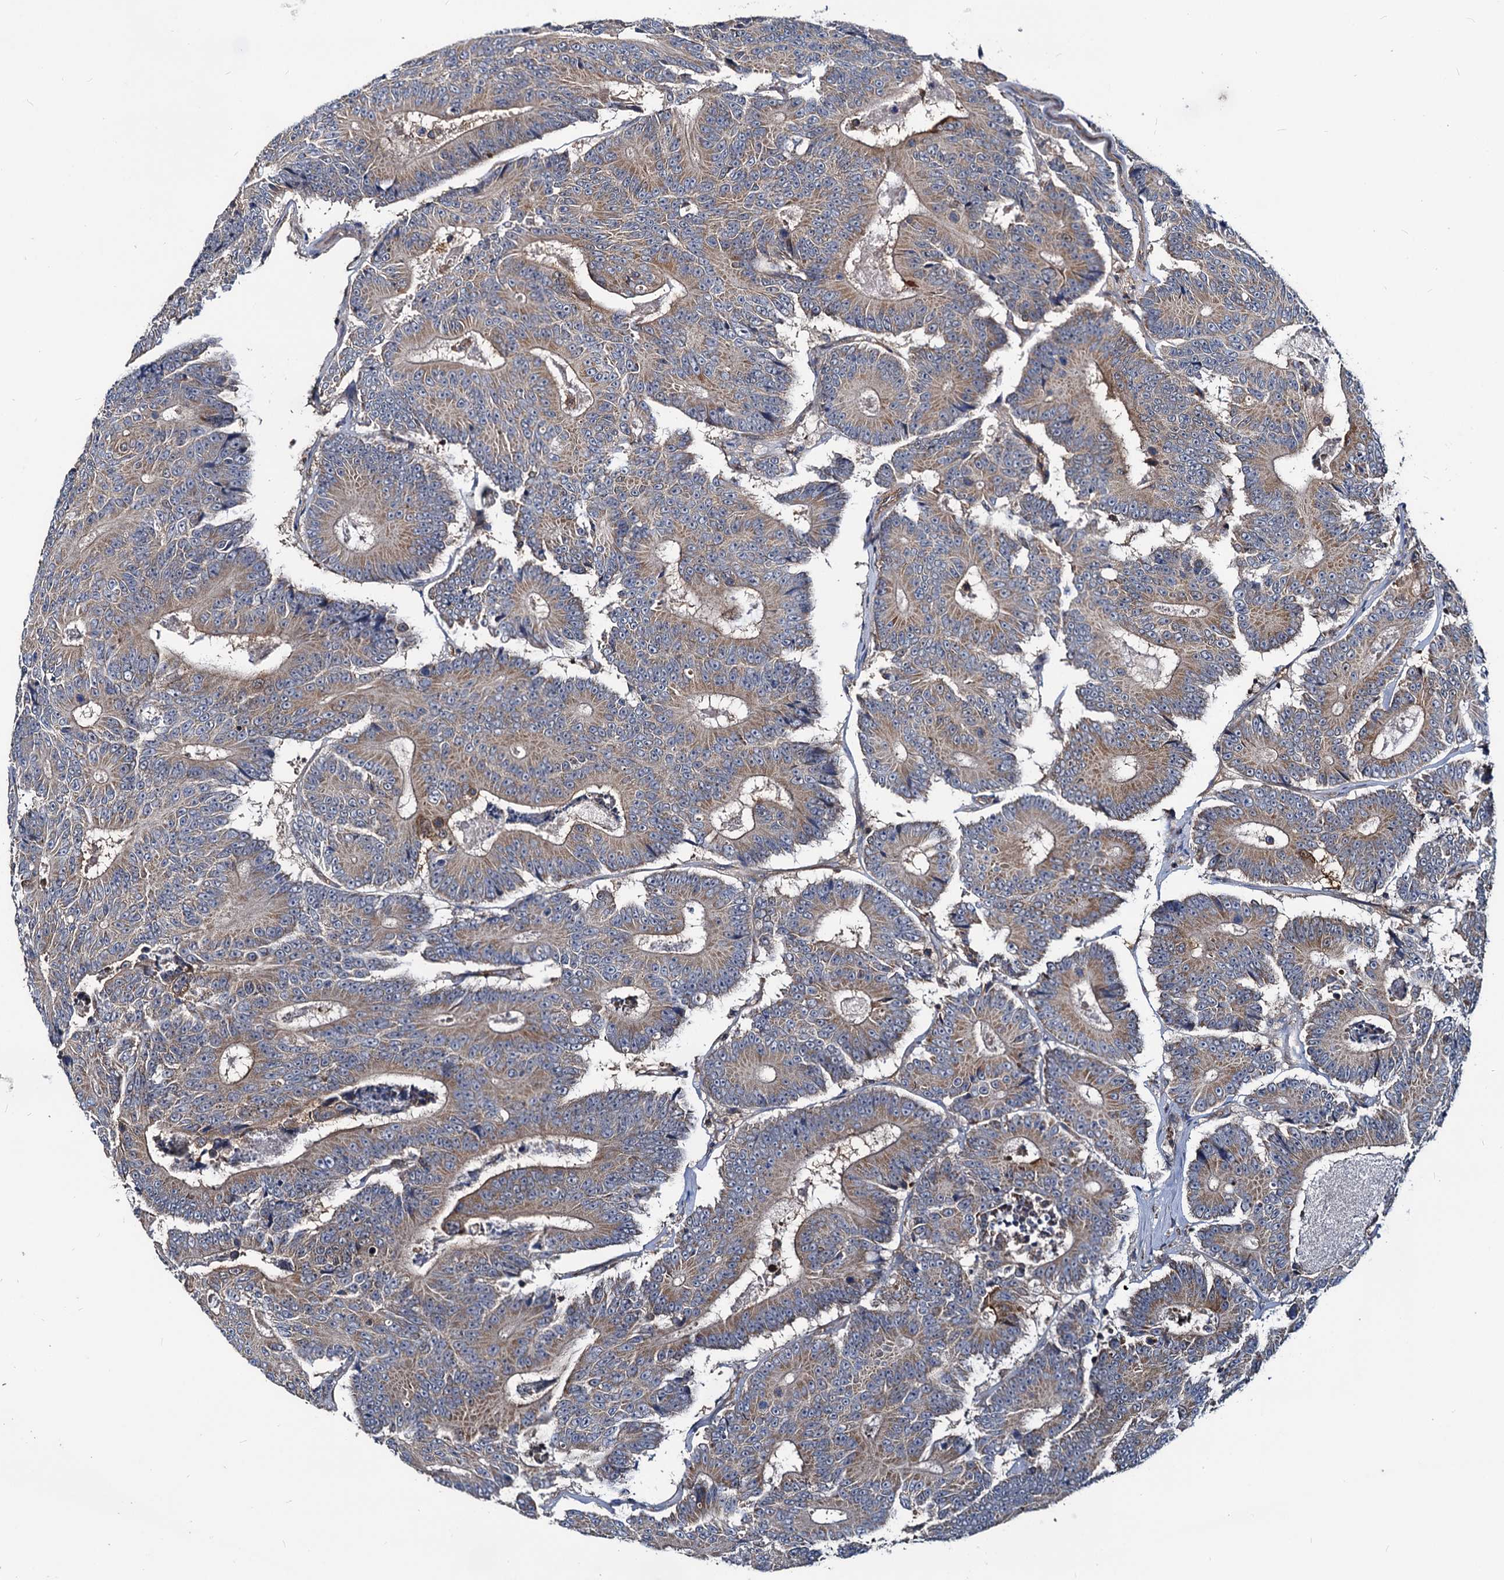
{"staining": {"intensity": "moderate", "quantity": ">75%", "location": "cytoplasmic/membranous"}, "tissue": "colorectal cancer", "cell_type": "Tumor cells", "image_type": "cancer", "snomed": [{"axis": "morphology", "description": "Adenocarcinoma, NOS"}, {"axis": "topography", "description": "Colon"}], "caption": "This is an image of immunohistochemistry staining of colorectal cancer, which shows moderate staining in the cytoplasmic/membranous of tumor cells.", "gene": "IDI1", "patient": {"sex": "male", "age": 83}}